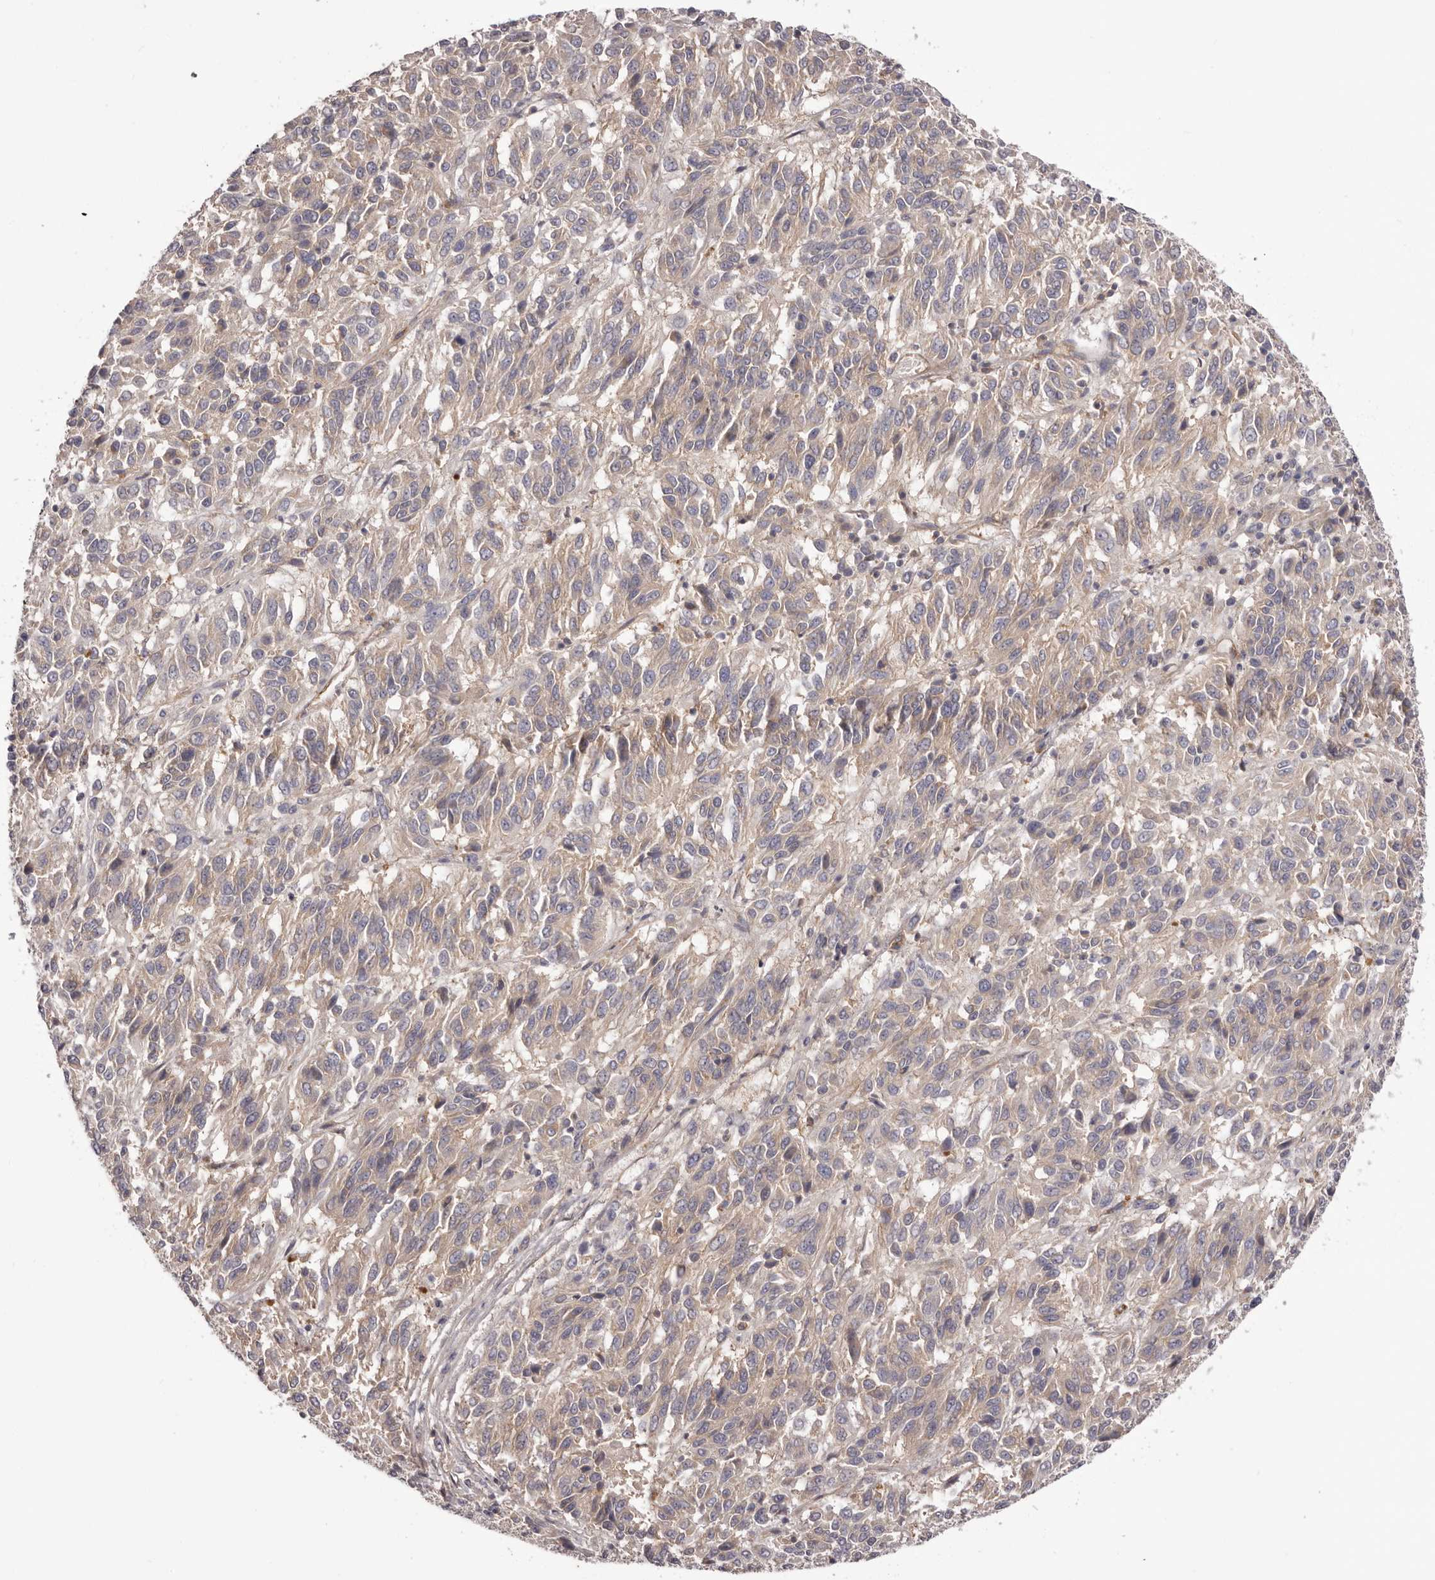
{"staining": {"intensity": "weak", "quantity": "<25%", "location": "cytoplasmic/membranous"}, "tissue": "melanoma", "cell_type": "Tumor cells", "image_type": "cancer", "snomed": [{"axis": "morphology", "description": "Malignant melanoma, Metastatic site"}, {"axis": "topography", "description": "Lung"}], "caption": "The IHC micrograph has no significant positivity in tumor cells of melanoma tissue. (Stains: DAB IHC with hematoxylin counter stain, Microscopy: brightfield microscopy at high magnification).", "gene": "DMRT2", "patient": {"sex": "male", "age": 64}}